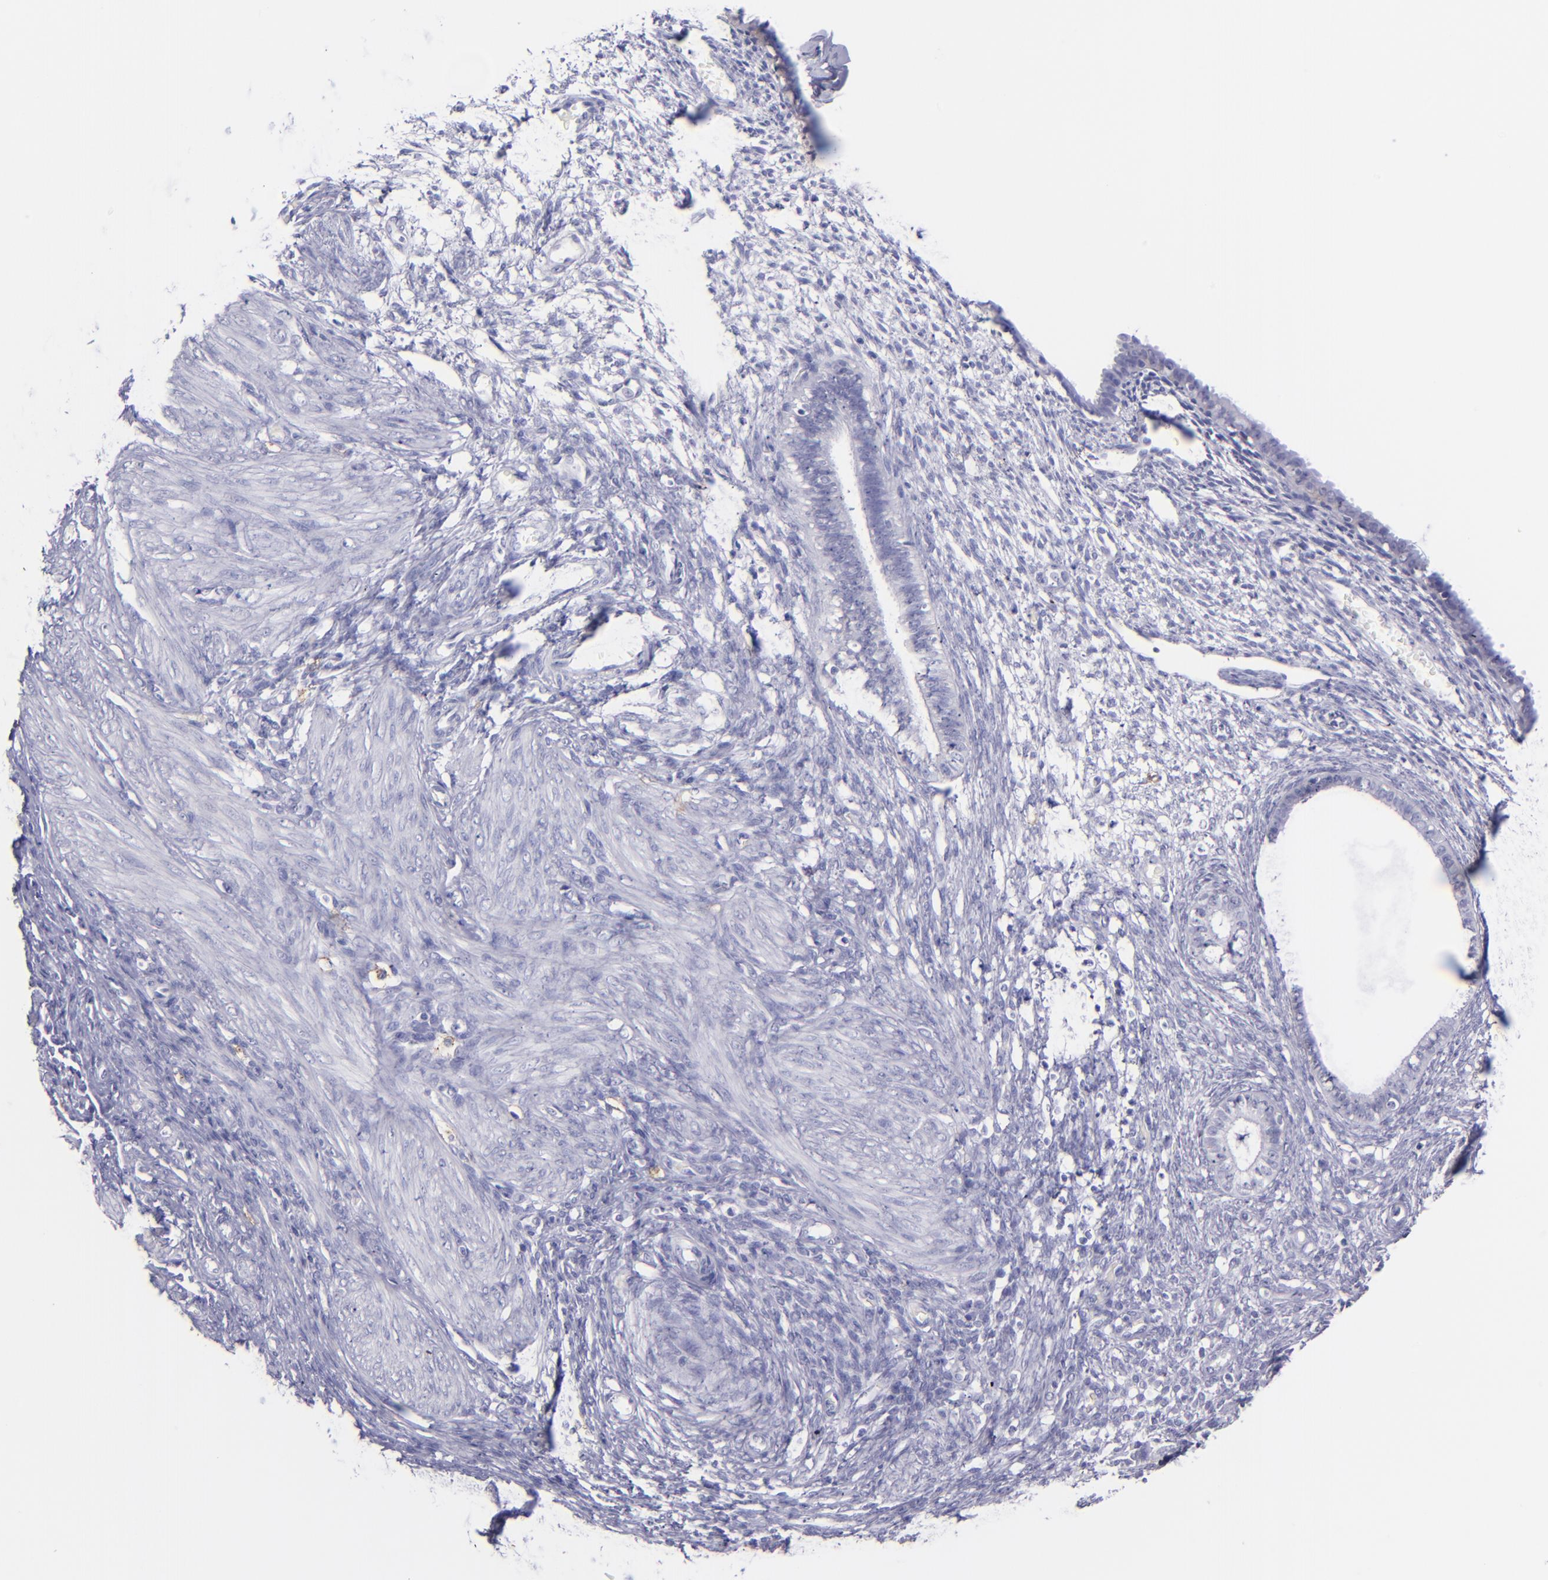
{"staining": {"intensity": "negative", "quantity": "none", "location": "none"}, "tissue": "endometrium", "cell_type": "Cells in endometrial stroma", "image_type": "normal", "snomed": [{"axis": "morphology", "description": "Normal tissue, NOS"}, {"axis": "topography", "description": "Endometrium"}], "caption": "Immunohistochemistry histopathology image of benign endometrium: human endometrium stained with DAB reveals no significant protein expression in cells in endometrial stroma. (DAB immunohistochemistry visualized using brightfield microscopy, high magnification).", "gene": "CD82", "patient": {"sex": "female", "age": 72}}